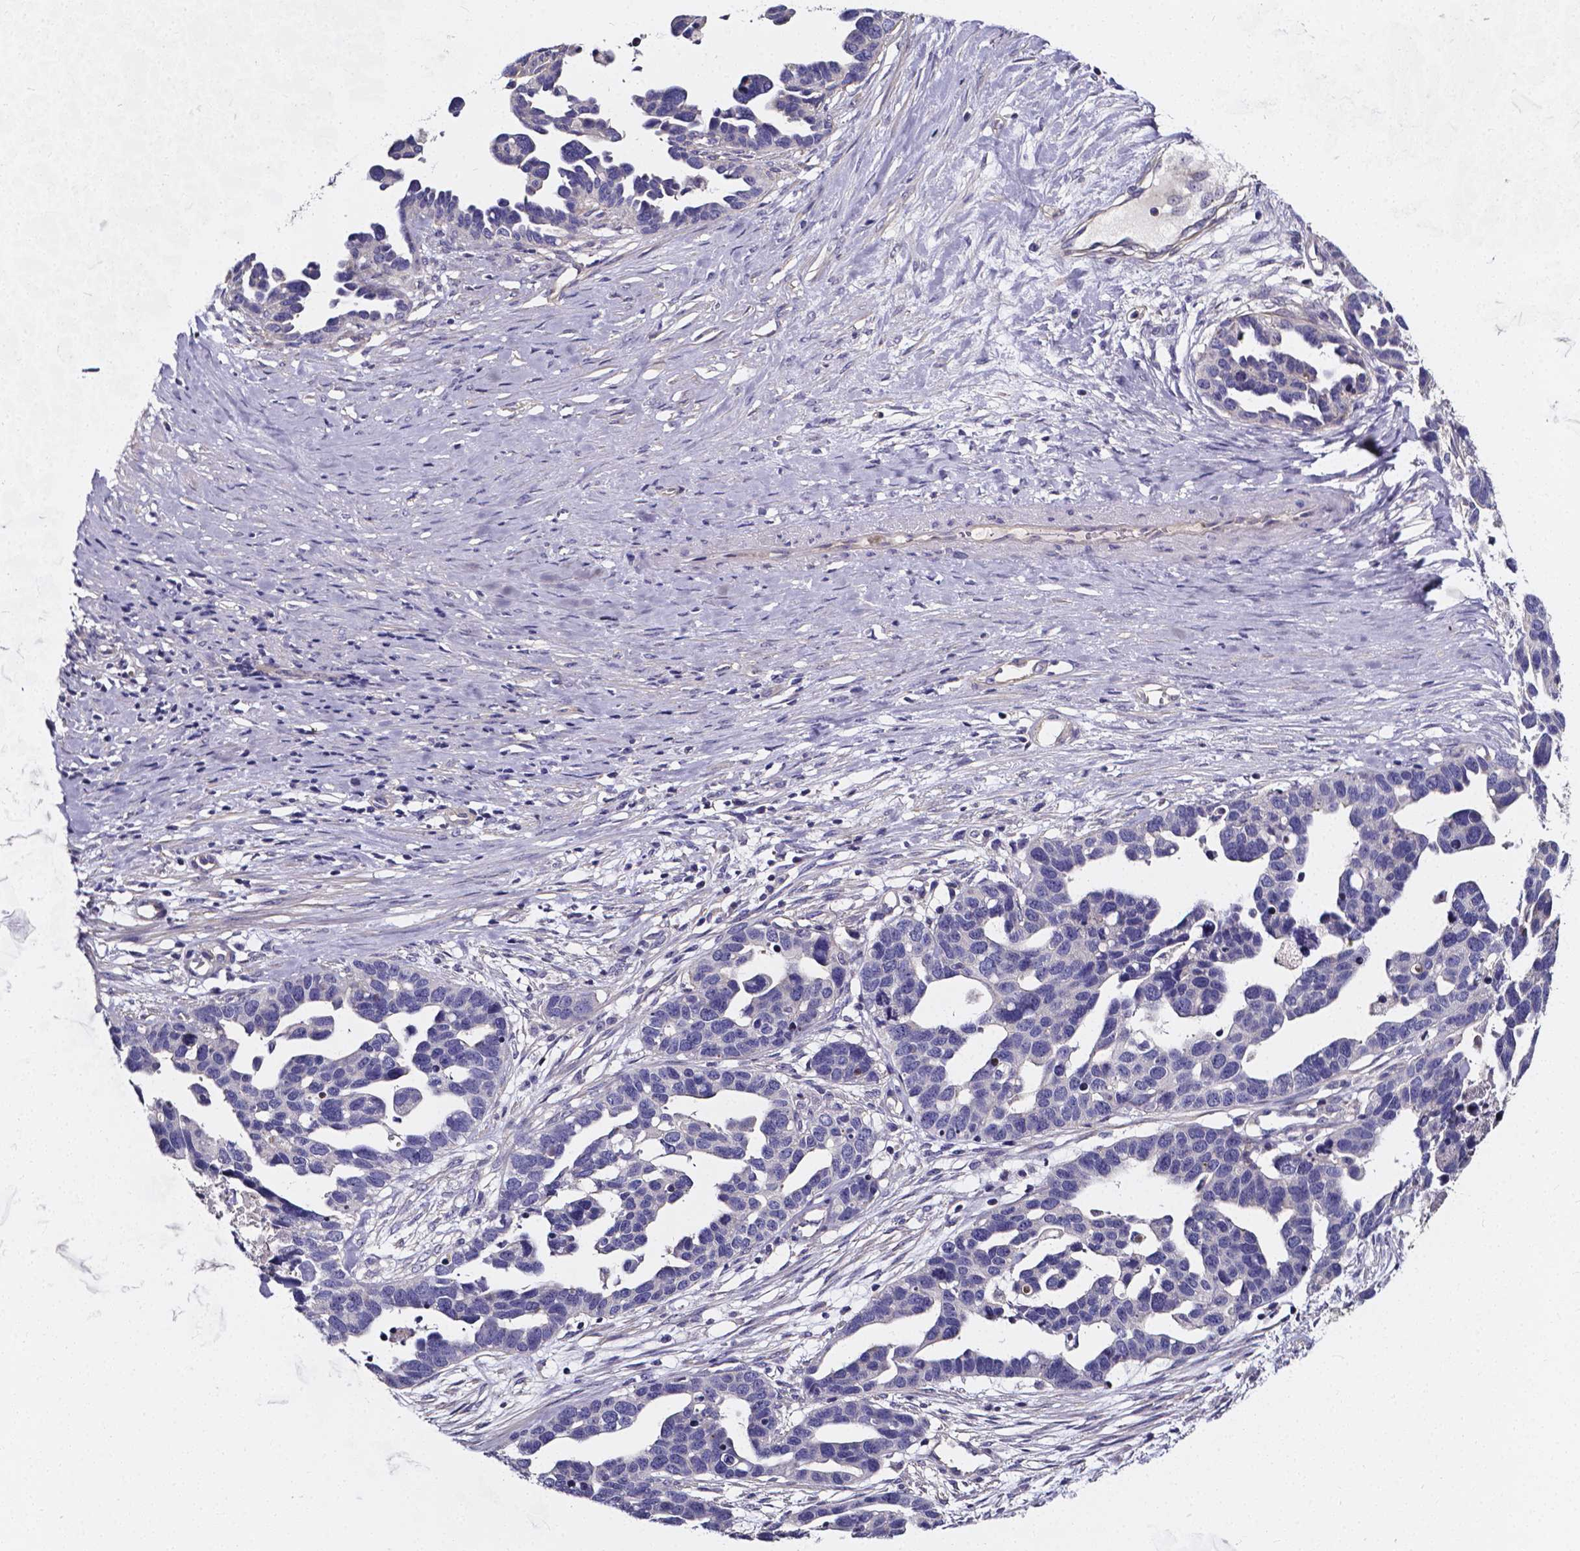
{"staining": {"intensity": "negative", "quantity": "none", "location": "none"}, "tissue": "ovarian cancer", "cell_type": "Tumor cells", "image_type": "cancer", "snomed": [{"axis": "morphology", "description": "Cystadenocarcinoma, serous, NOS"}, {"axis": "topography", "description": "Ovary"}], "caption": "Immunohistochemical staining of ovarian cancer (serous cystadenocarcinoma) shows no significant staining in tumor cells.", "gene": "CACNG8", "patient": {"sex": "female", "age": 54}}